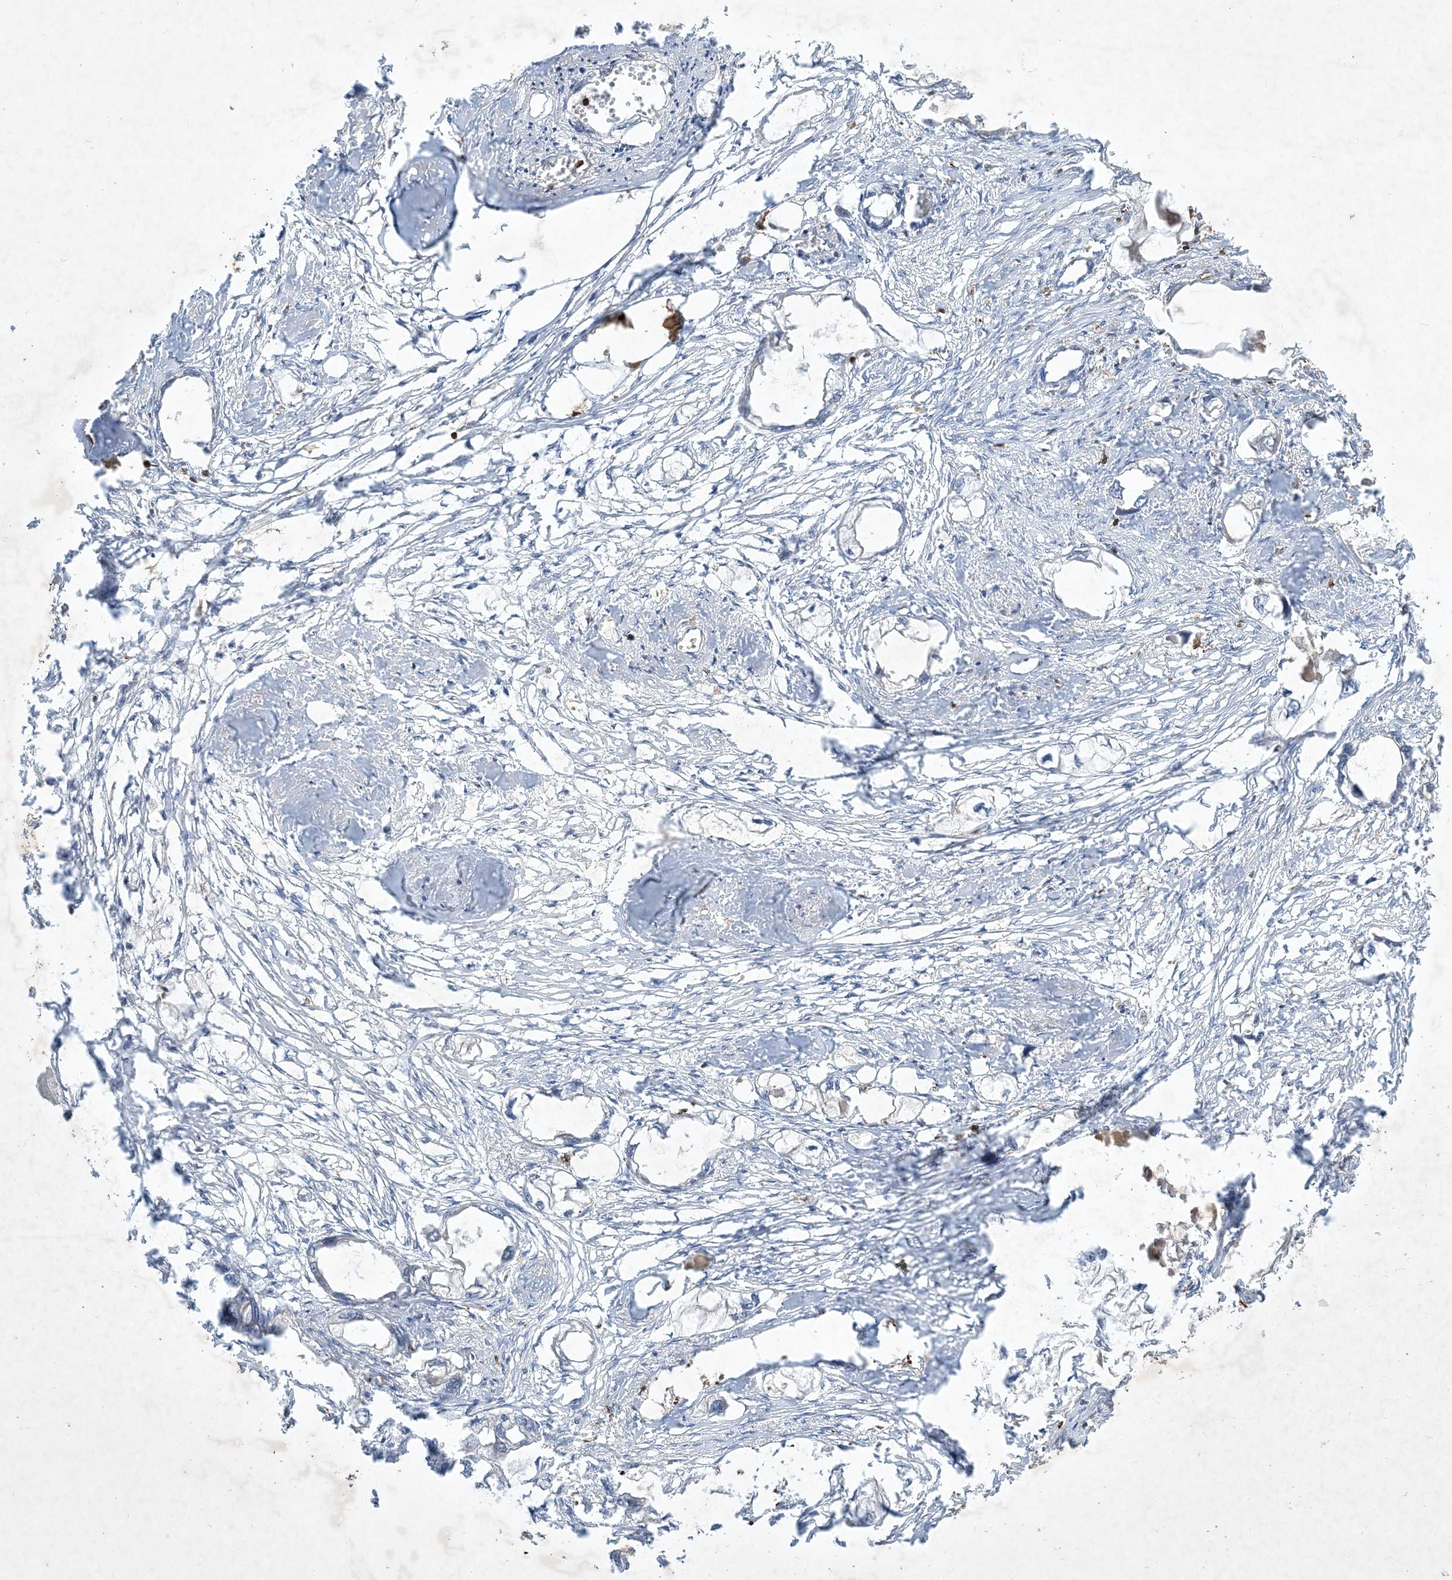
{"staining": {"intensity": "negative", "quantity": "none", "location": "none"}, "tissue": "endometrial cancer", "cell_type": "Tumor cells", "image_type": "cancer", "snomed": [{"axis": "morphology", "description": "Adenocarcinoma, NOS"}, {"axis": "morphology", "description": "Adenocarcinoma, metastatic, NOS"}, {"axis": "topography", "description": "Adipose tissue"}, {"axis": "topography", "description": "Endometrium"}], "caption": "Immunohistochemical staining of endometrial cancer (adenocarcinoma) reveals no significant expression in tumor cells.", "gene": "AK9", "patient": {"sex": "female", "age": 67}}